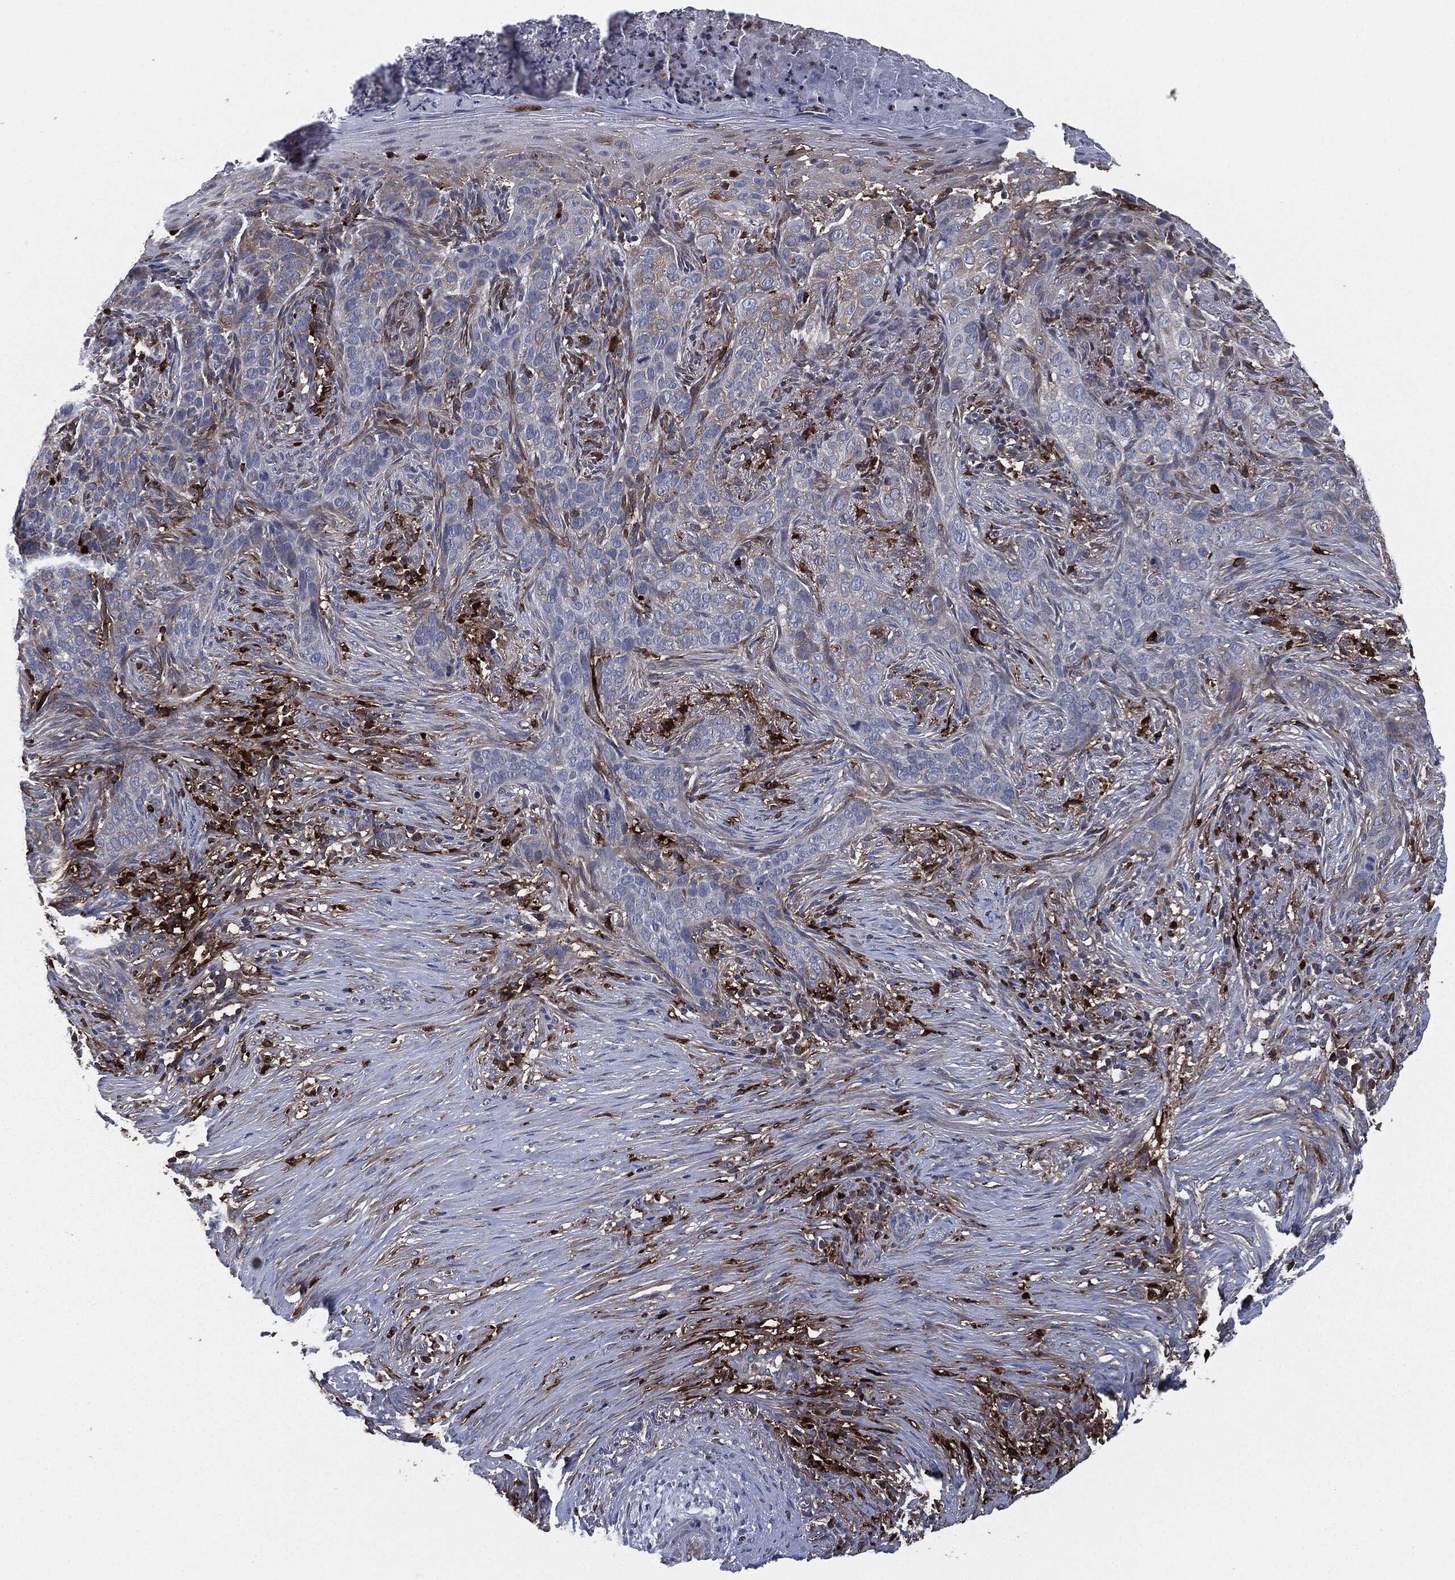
{"staining": {"intensity": "weak", "quantity": "<25%", "location": "cytoplasmic/membranous"}, "tissue": "skin cancer", "cell_type": "Tumor cells", "image_type": "cancer", "snomed": [{"axis": "morphology", "description": "Squamous cell carcinoma, NOS"}, {"axis": "topography", "description": "Skin"}], "caption": "This histopathology image is of squamous cell carcinoma (skin) stained with immunohistochemistry to label a protein in brown with the nuclei are counter-stained blue. There is no staining in tumor cells.", "gene": "TMEM11", "patient": {"sex": "male", "age": 88}}